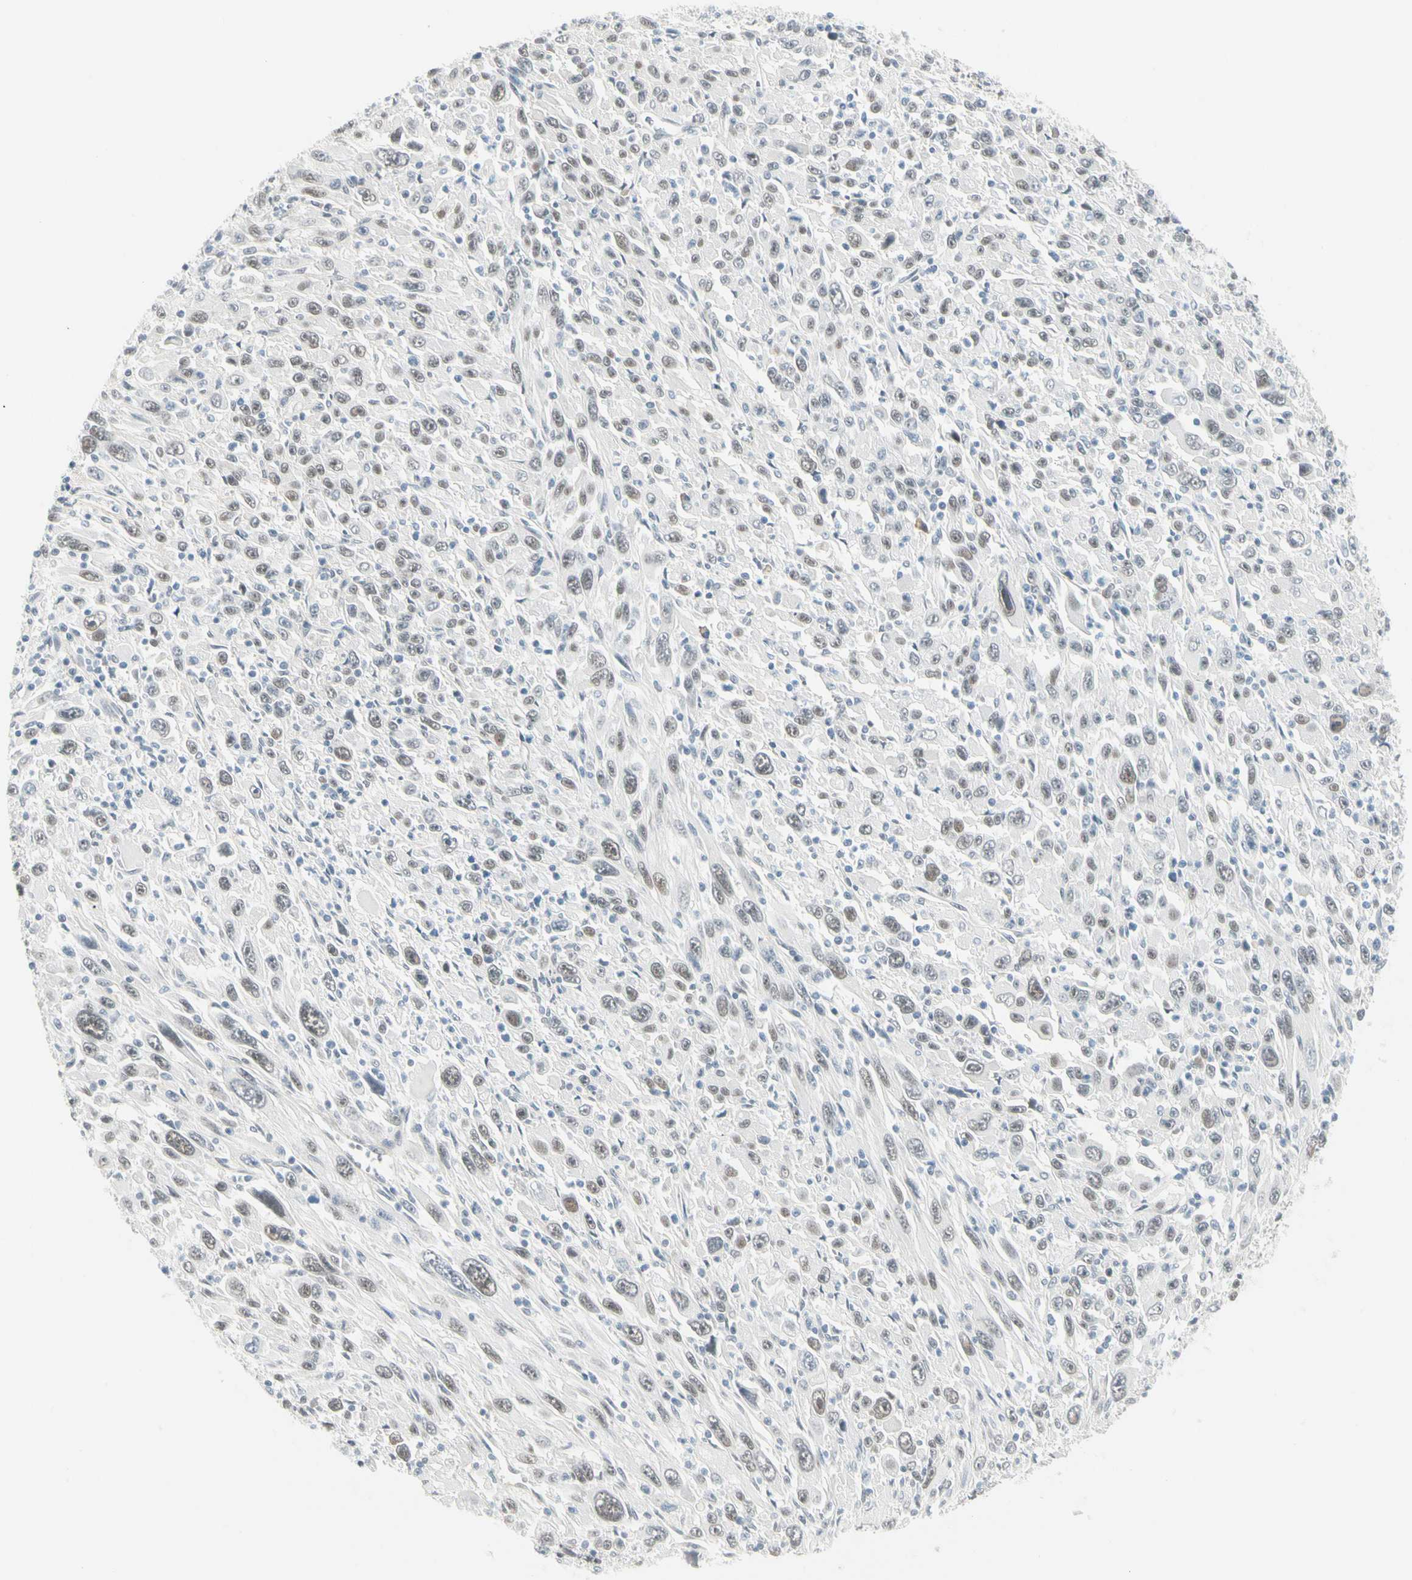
{"staining": {"intensity": "negative", "quantity": "none", "location": "none"}, "tissue": "melanoma", "cell_type": "Tumor cells", "image_type": "cancer", "snomed": [{"axis": "morphology", "description": "Malignant melanoma, Metastatic site"}, {"axis": "topography", "description": "Skin"}], "caption": "Malignant melanoma (metastatic site) was stained to show a protein in brown. There is no significant staining in tumor cells.", "gene": "ASPN", "patient": {"sex": "female", "age": 56}}